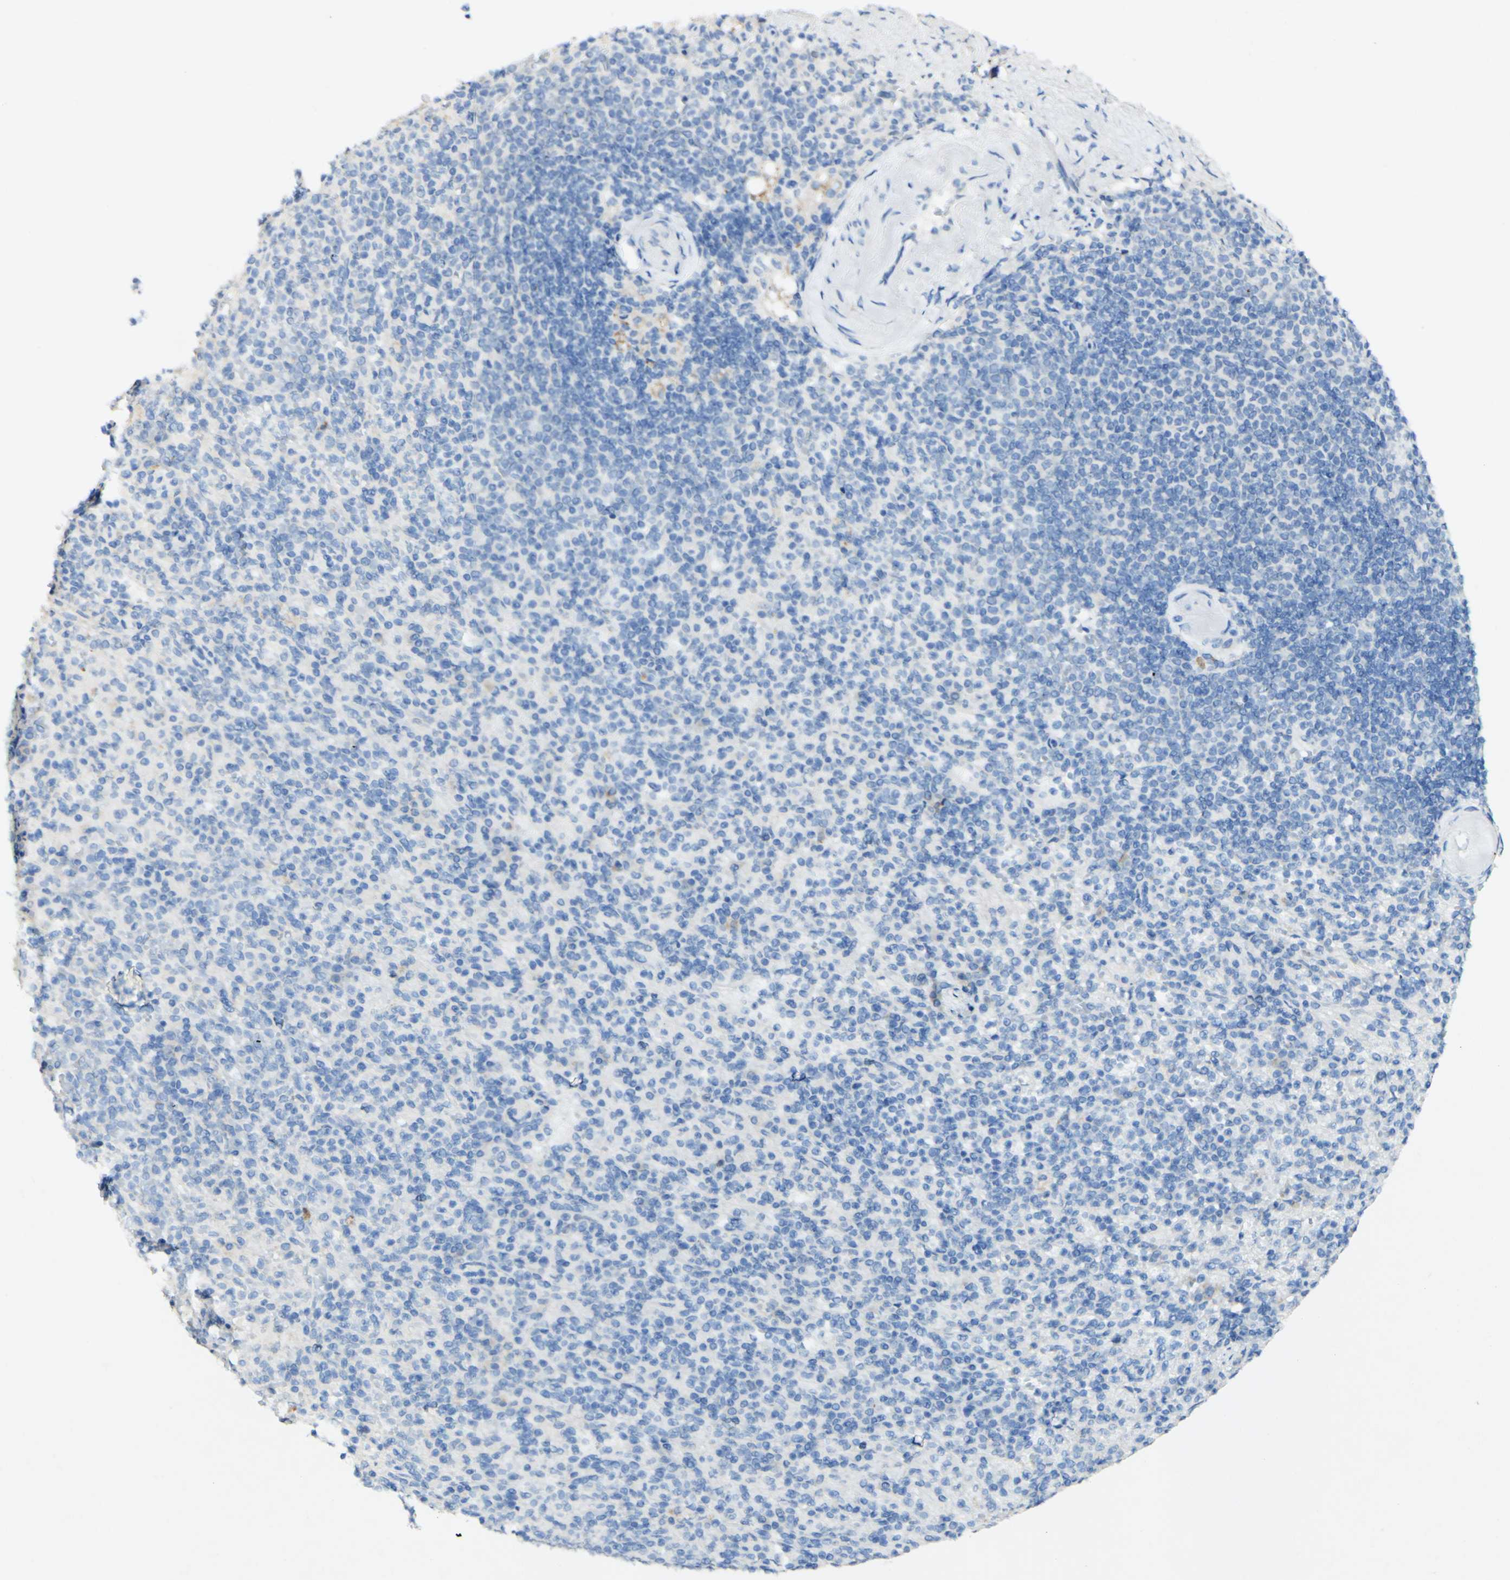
{"staining": {"intensity": "negative", "quantity": "none", "location": "none"}, "tissue": "spleen", "cell_type": "Cells in red pulp", "image_type": "normal", "snomed": [{"axis": "morphology", "description": "Normal tissue, NOS"}, {"axis": "topography", "description": "Spleen"}], "caption": "Cells in red pulp show no significant protein expression in normal spleen. The staining is performed using DAB (3,3'-diaminobenzidine) brown chromogen with nuclei counter-stained in using hematoxylin.", "gene": "FGF4", "patient": {"sex": "female", "age": 74}}